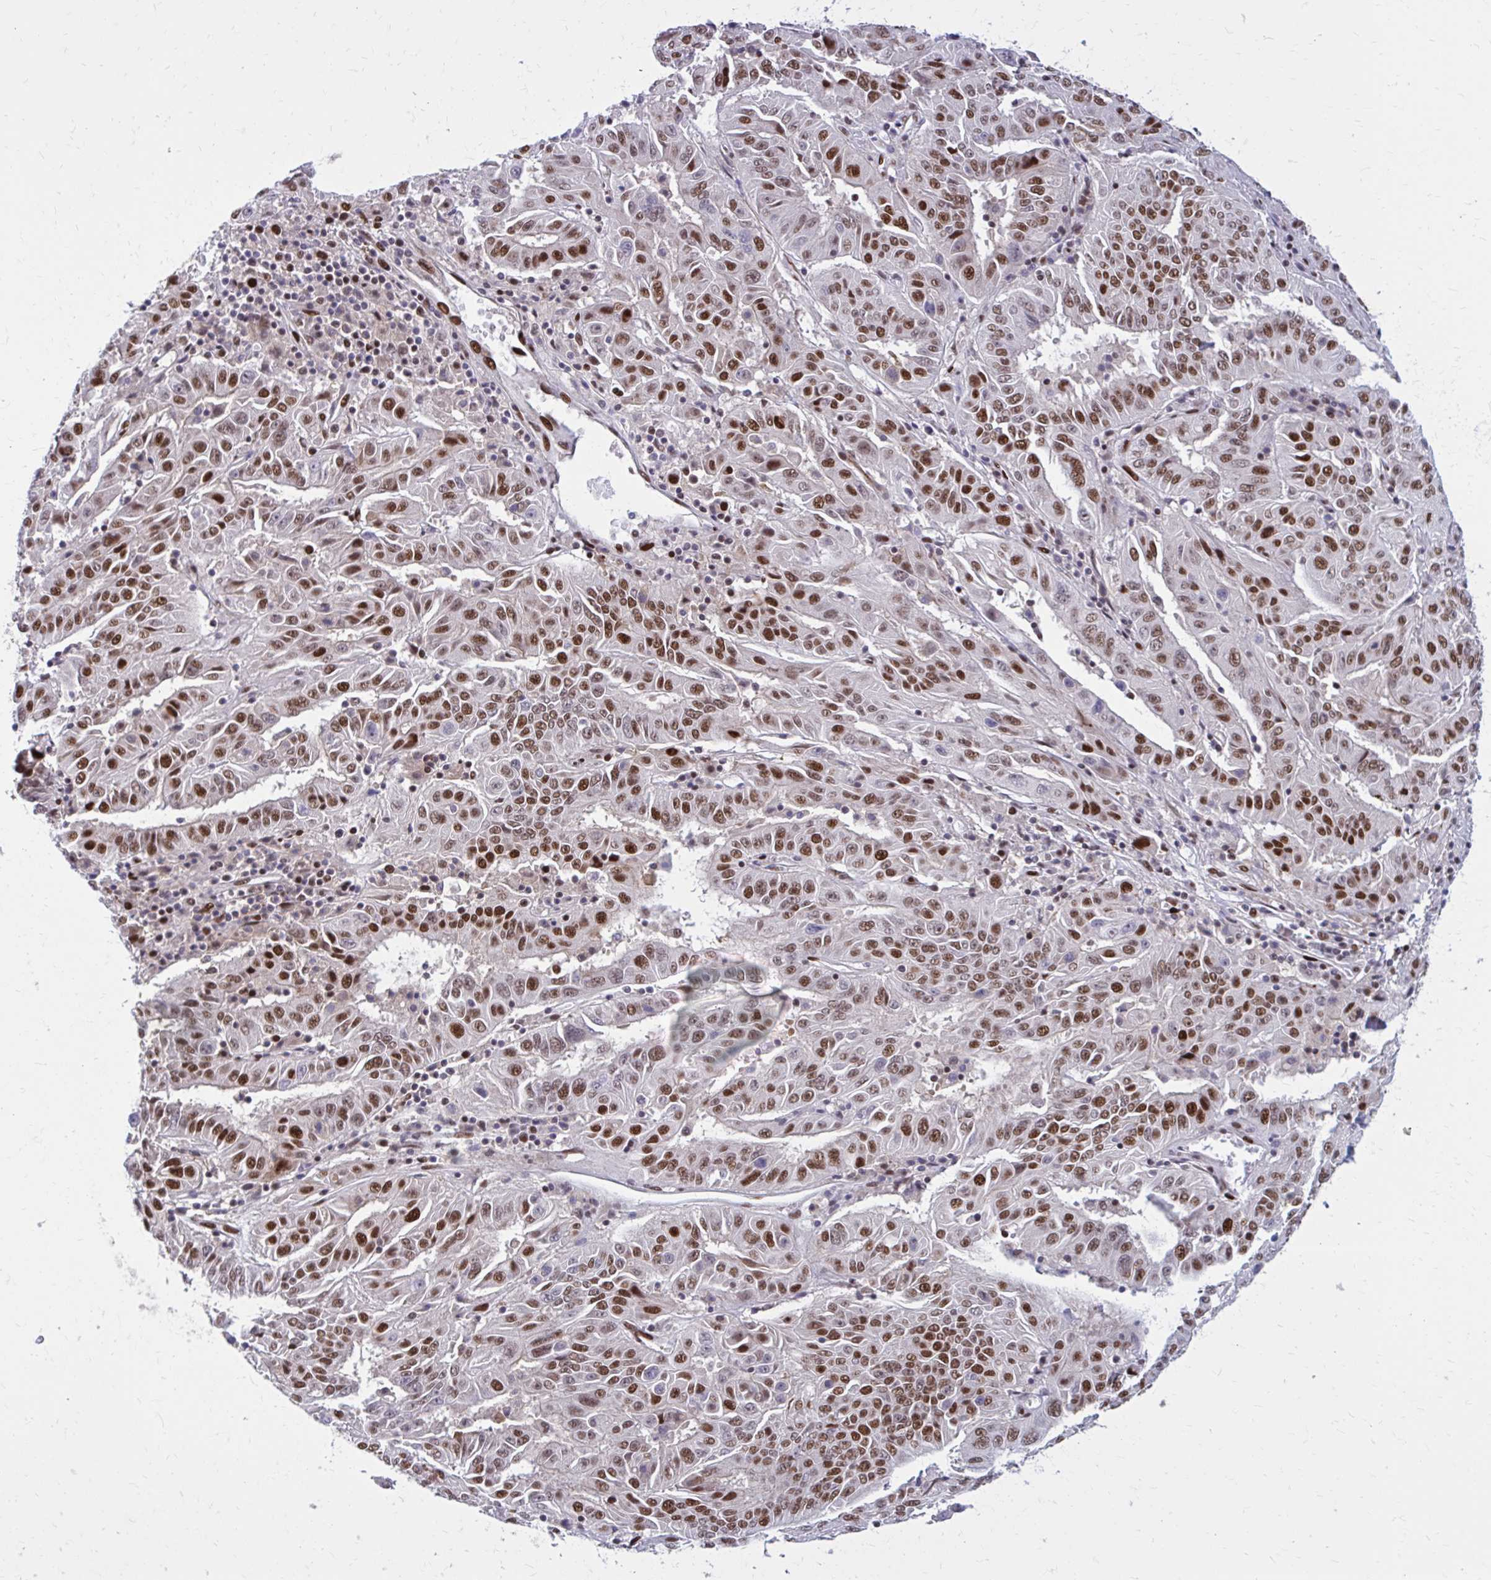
{"staining": {"intensity": "moderate", "quantity": ">75%", "location": "nuclear"}, "tissue": "pancreatic cancer", "cell_type": "Tumor cells", "image_type": "cancer", "snomed": [{"axis": "morphology", "description": "Adenocarcinoma, NOS"}, {"axis": "topography", "description": "Pancreas"}], "caption": "Protein expression analysis of human pancreatic cancer (adenocarcinoma) reveals moderate nuclear staining in approximately >75% of tumor cells. (brown staining indicates protein expression, while blue staining denotes nuclei).", "gene": "PSME4", "patient": {"sex": "male", "age": 63}}